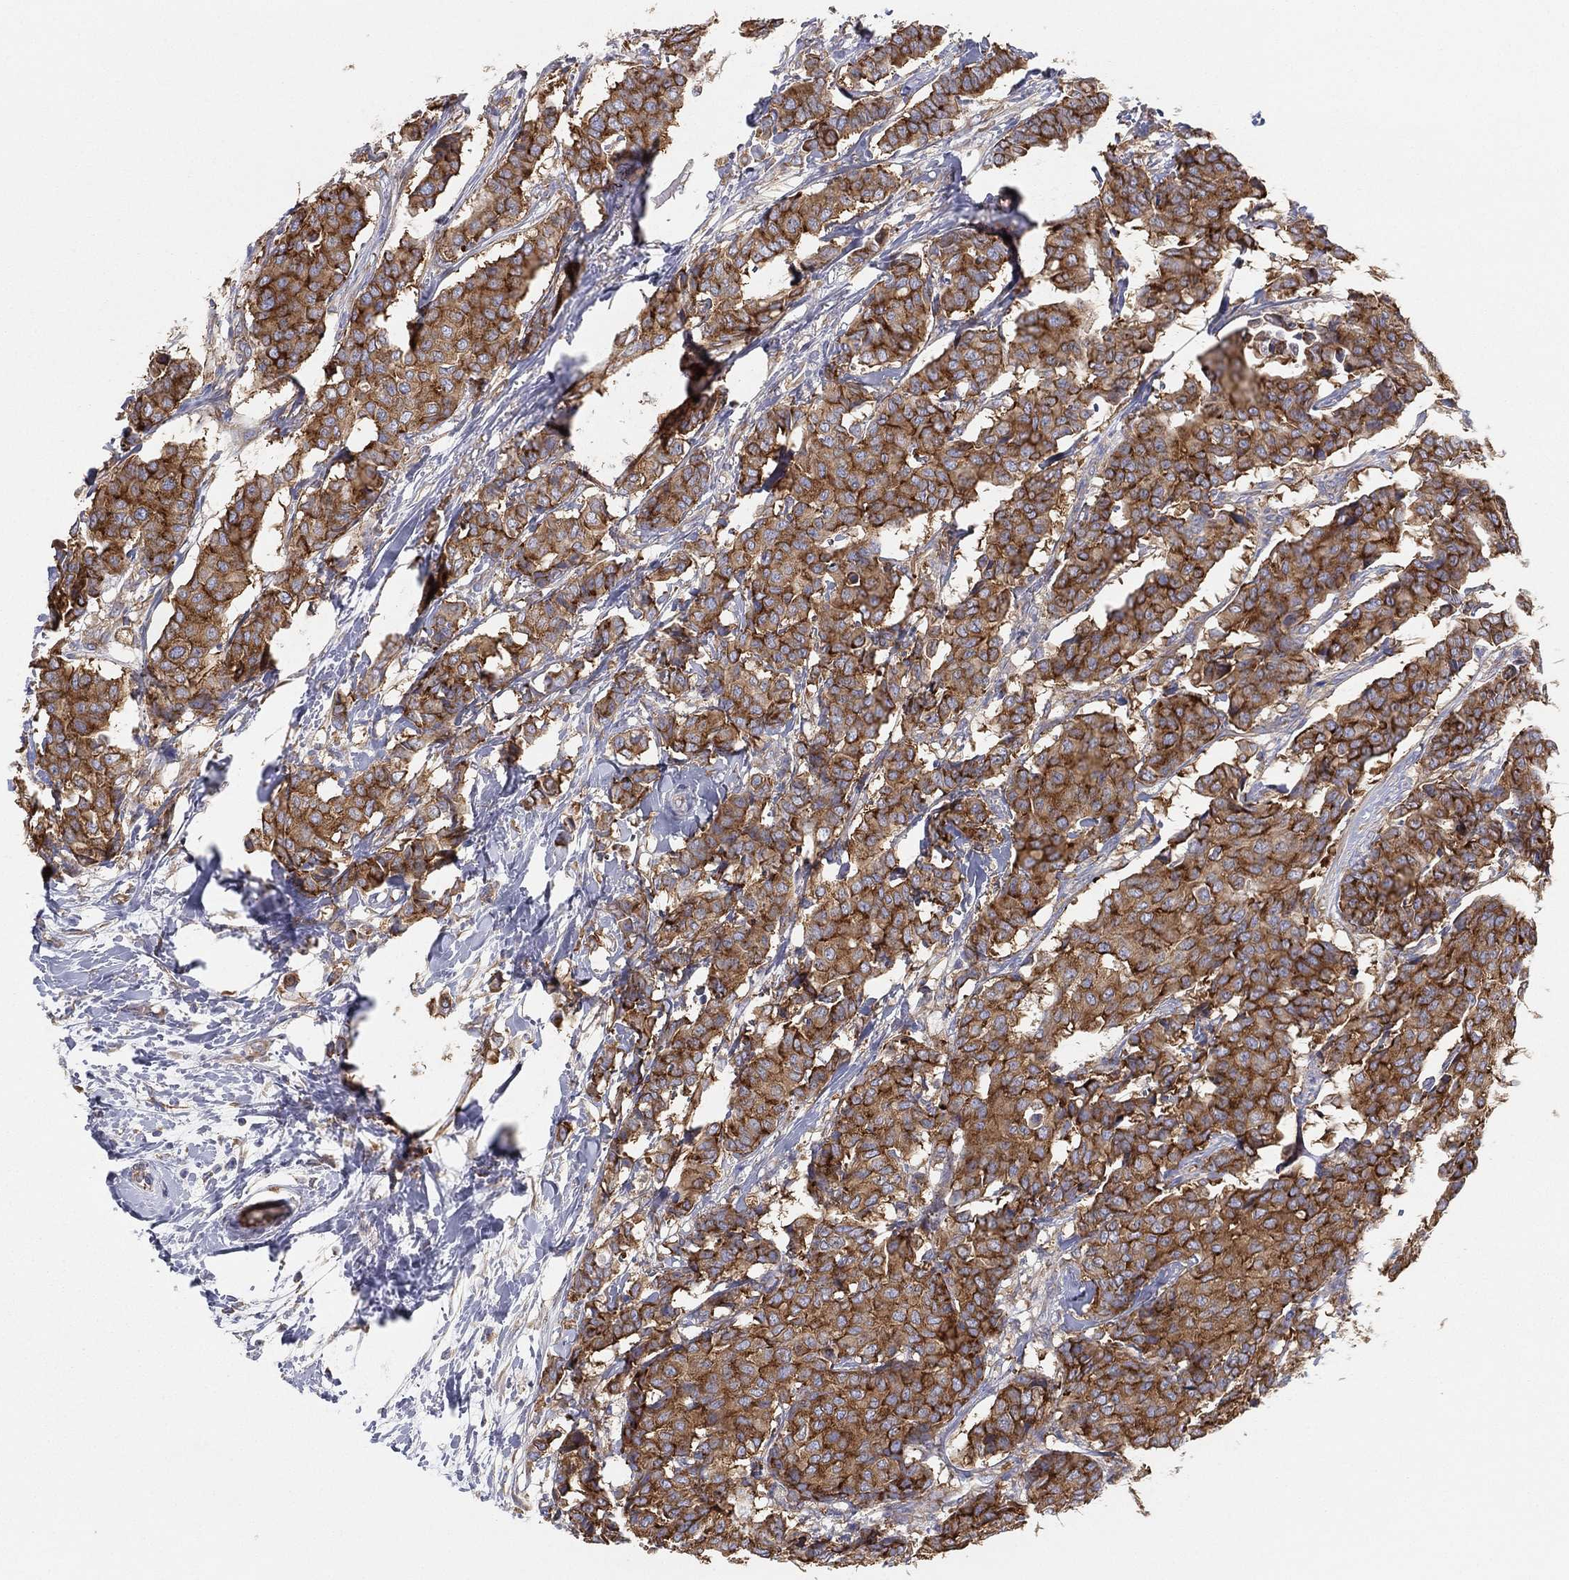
{"staining": {"intensity": "strong", "quantity": ">75%", "location": "cytoplasmic/membranous"}, "tissue": "breast cancer", "cell_type": "Tumor cells", "image_type": "cancer", "snomed": [{"axis": "morphology", "description": "Duct carcinoma"}, {"axis": "topography", "description": "Breast"}], "caption": "Human breast cancer stained with a protein marker demonstrates strong staining in tumor cells.", "gene": "FARSA", "patient": {"sex": "female", "age": 75}}